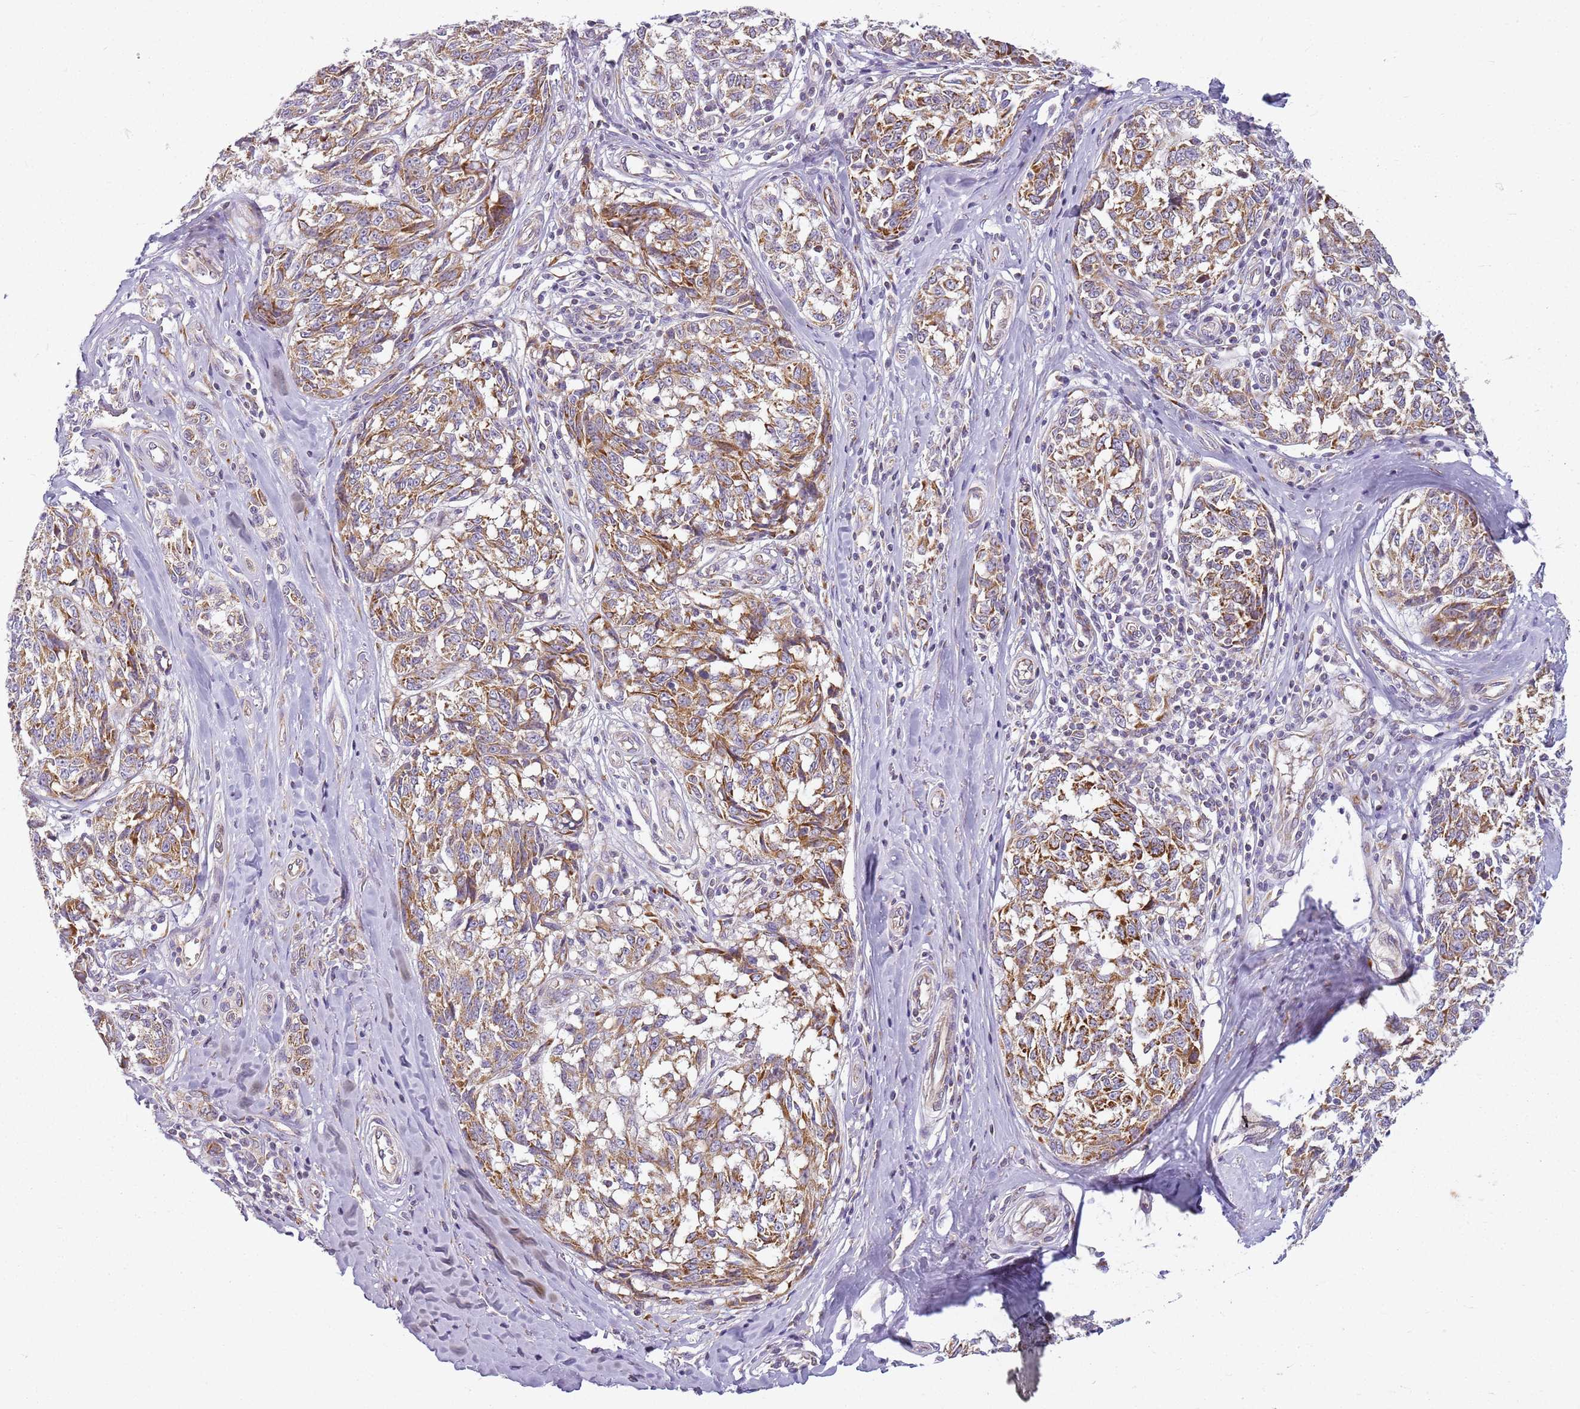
{"staining": {"intensity": "moderate", "quantity": ">75%", "location": "cytoplasmic/membranous"}, "tissue": "melanoma", "cell_type": "Tumor cells", "image_type": "cancer", "snomed": [{"axis": "morphology", "description": "Normal tissue, NOS"}, {"axis": "morphology", "description": "Malignant melanoma, NOS"}, {"axis": "topography", "description": "Skin"}], "caption": "The micrograph demonstrates staining of malignant melanoma, revealing moderate cytoplasmic/membranous protein staining (brown color) within tumor cells.", "gene": "TMEM200C", "patient": {"sex": "female", "age": 64}}